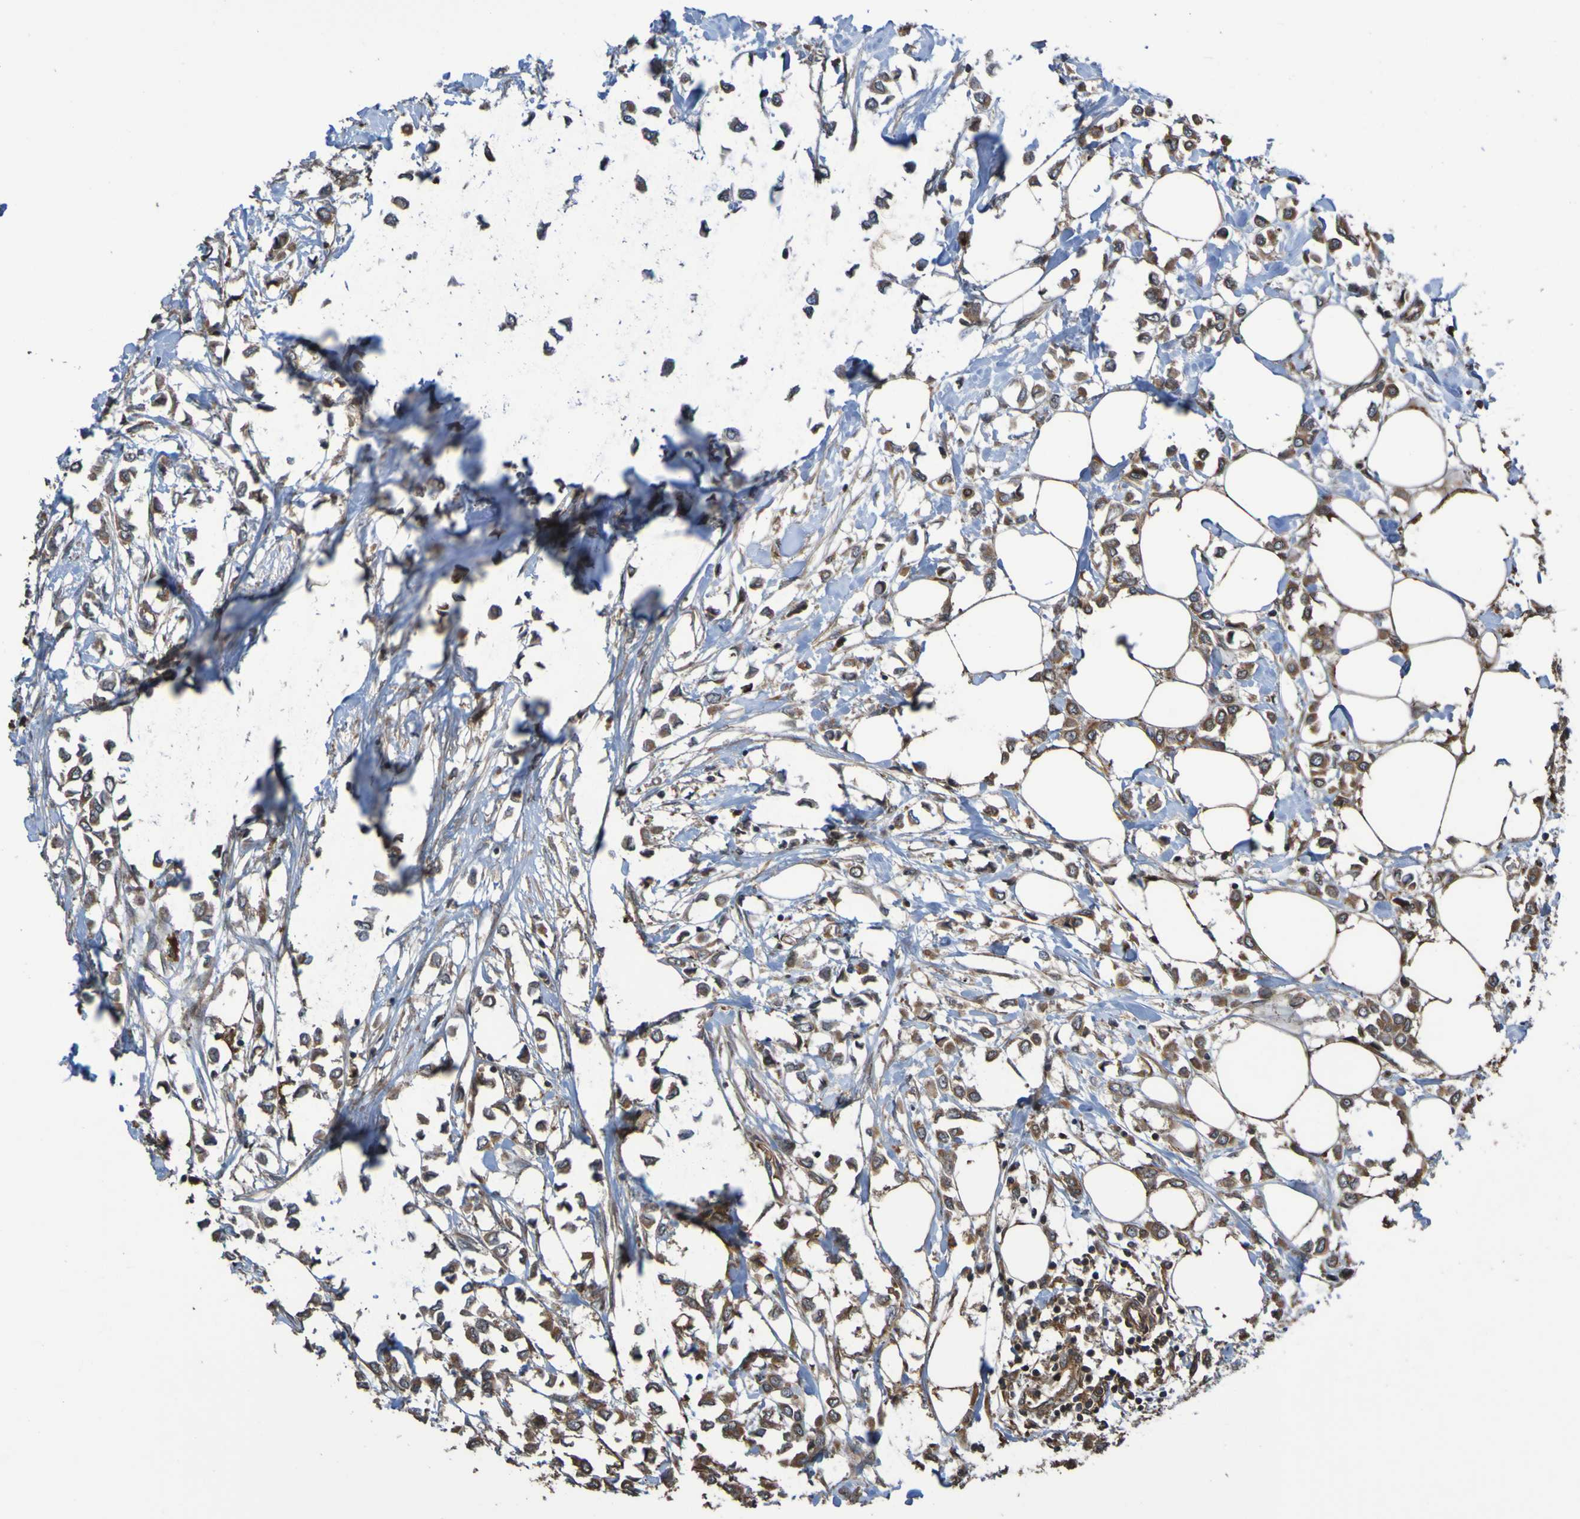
{"staining": {"intensity": "strong", "quantity": ">75%", "location": "cytoplasmic/membranous"}, "tissue": "breast cancer", "cell_type": "Tumor cells", "image_type": "cancer", "snomed": [{"axis": "morphology", "description": "Lobular carcinoma"}, {"axis": "topography", "description": "Breast"}], "caption": "IHC (DAB (3,3'-diaminobenzidine)) staining of human lobular carcinoma (breast) reveals strong cytoplasmic/membranous protein positivity in approximately >75% of tumor cells.", "gene": "UCN", "patient": {"sex": "female", "age": 51}}